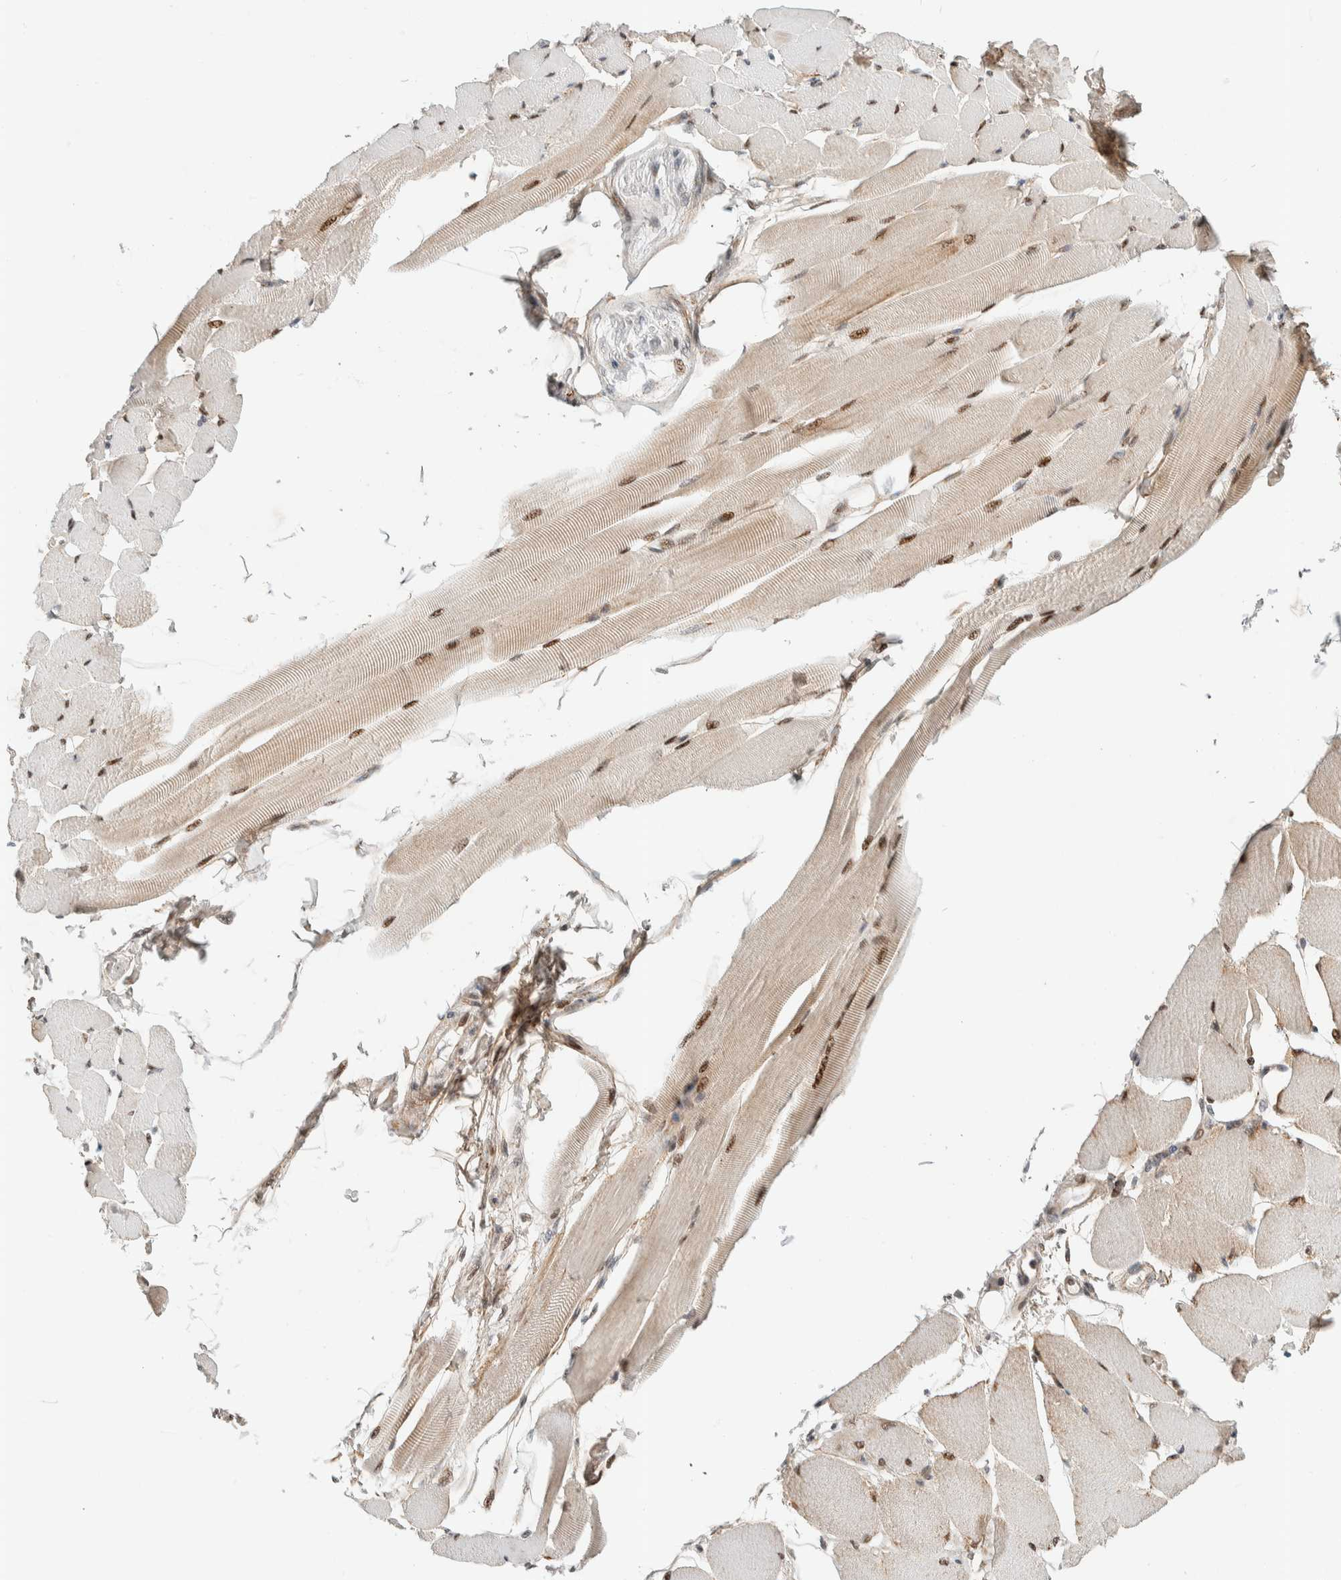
{"staining": {"intensity": "moderate", "quantity": ">75%", "location": "cytoplasmic/membranous,nuclear"}, "tissue": "skeletal muscle", "cell_type": "Myocytes", "image_type": "normal", "snomed": [{"axis": "morphology", "description": "Normal tissue, NOS"}, {"axis": "topography", "description": "Skeletal muscle"}, {"axis": "topography", "description": "Peripheral nerve tissue"}], "caption": "Unremarkable skeletal muscle demonstrates moderate cytoplasmic/membranous,nuclear positivity in approximately >75% of myocytes.", "gene": "TSPAN32", "patient": {"sex": "female", "age": 84}}